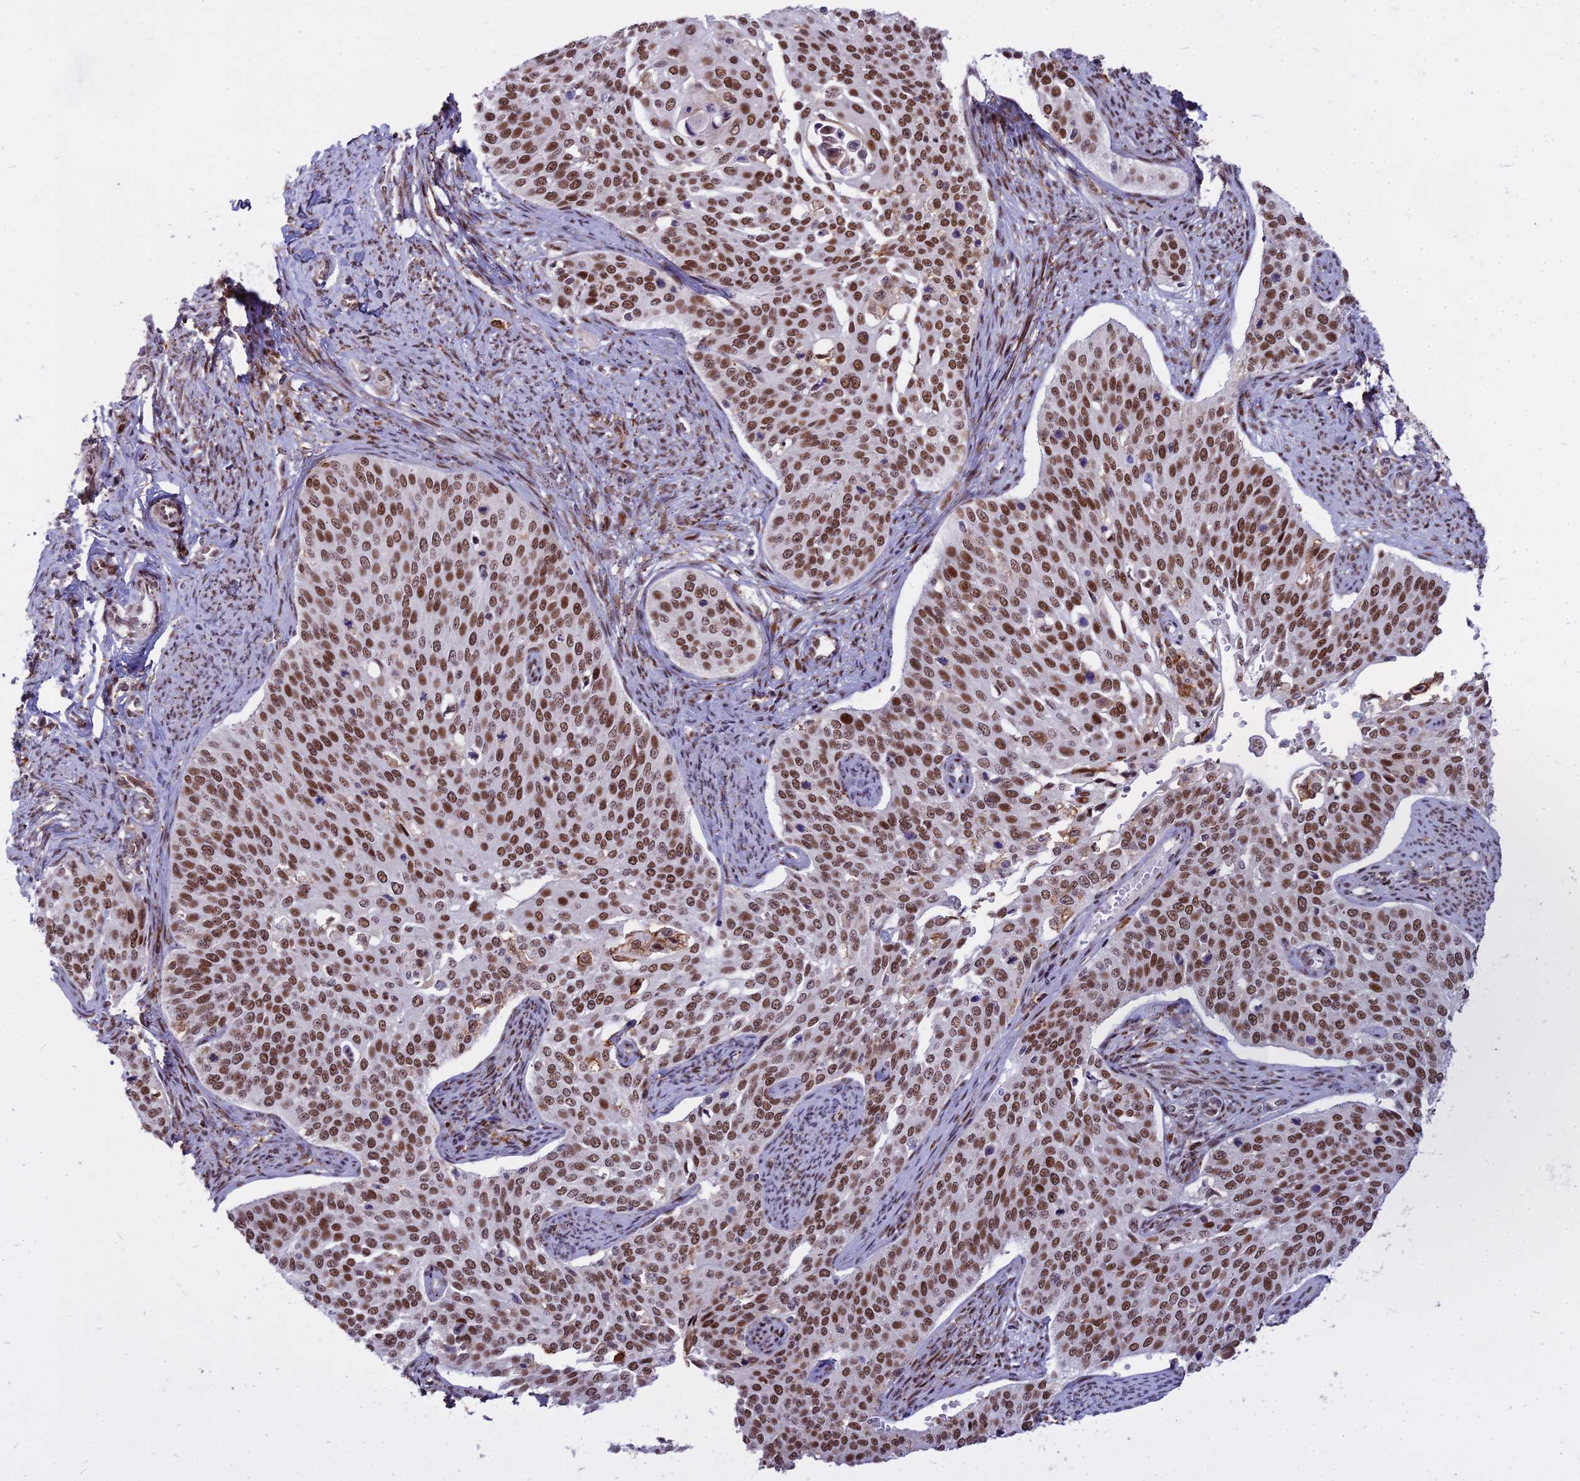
{"staining": {"intensity": "moderate", "quantity": ">75%", "location": "nuclear"}, "tissue": "cervical cancer", "cell_type": "Tumor cells", "image_type": "cancer", "snomed": [{"axis": "morphology", "description": "Squamous cell carcinoma, NOS"}, {"axis": "topography", "description": "Cervix"}], "caption": "Protein expression analysis of cervical cancer exhibits moderate nuclear positivity in about >75% of tumor cells.", "gene": "ALG10", "patient": {"sex": "female", "age": 44}}